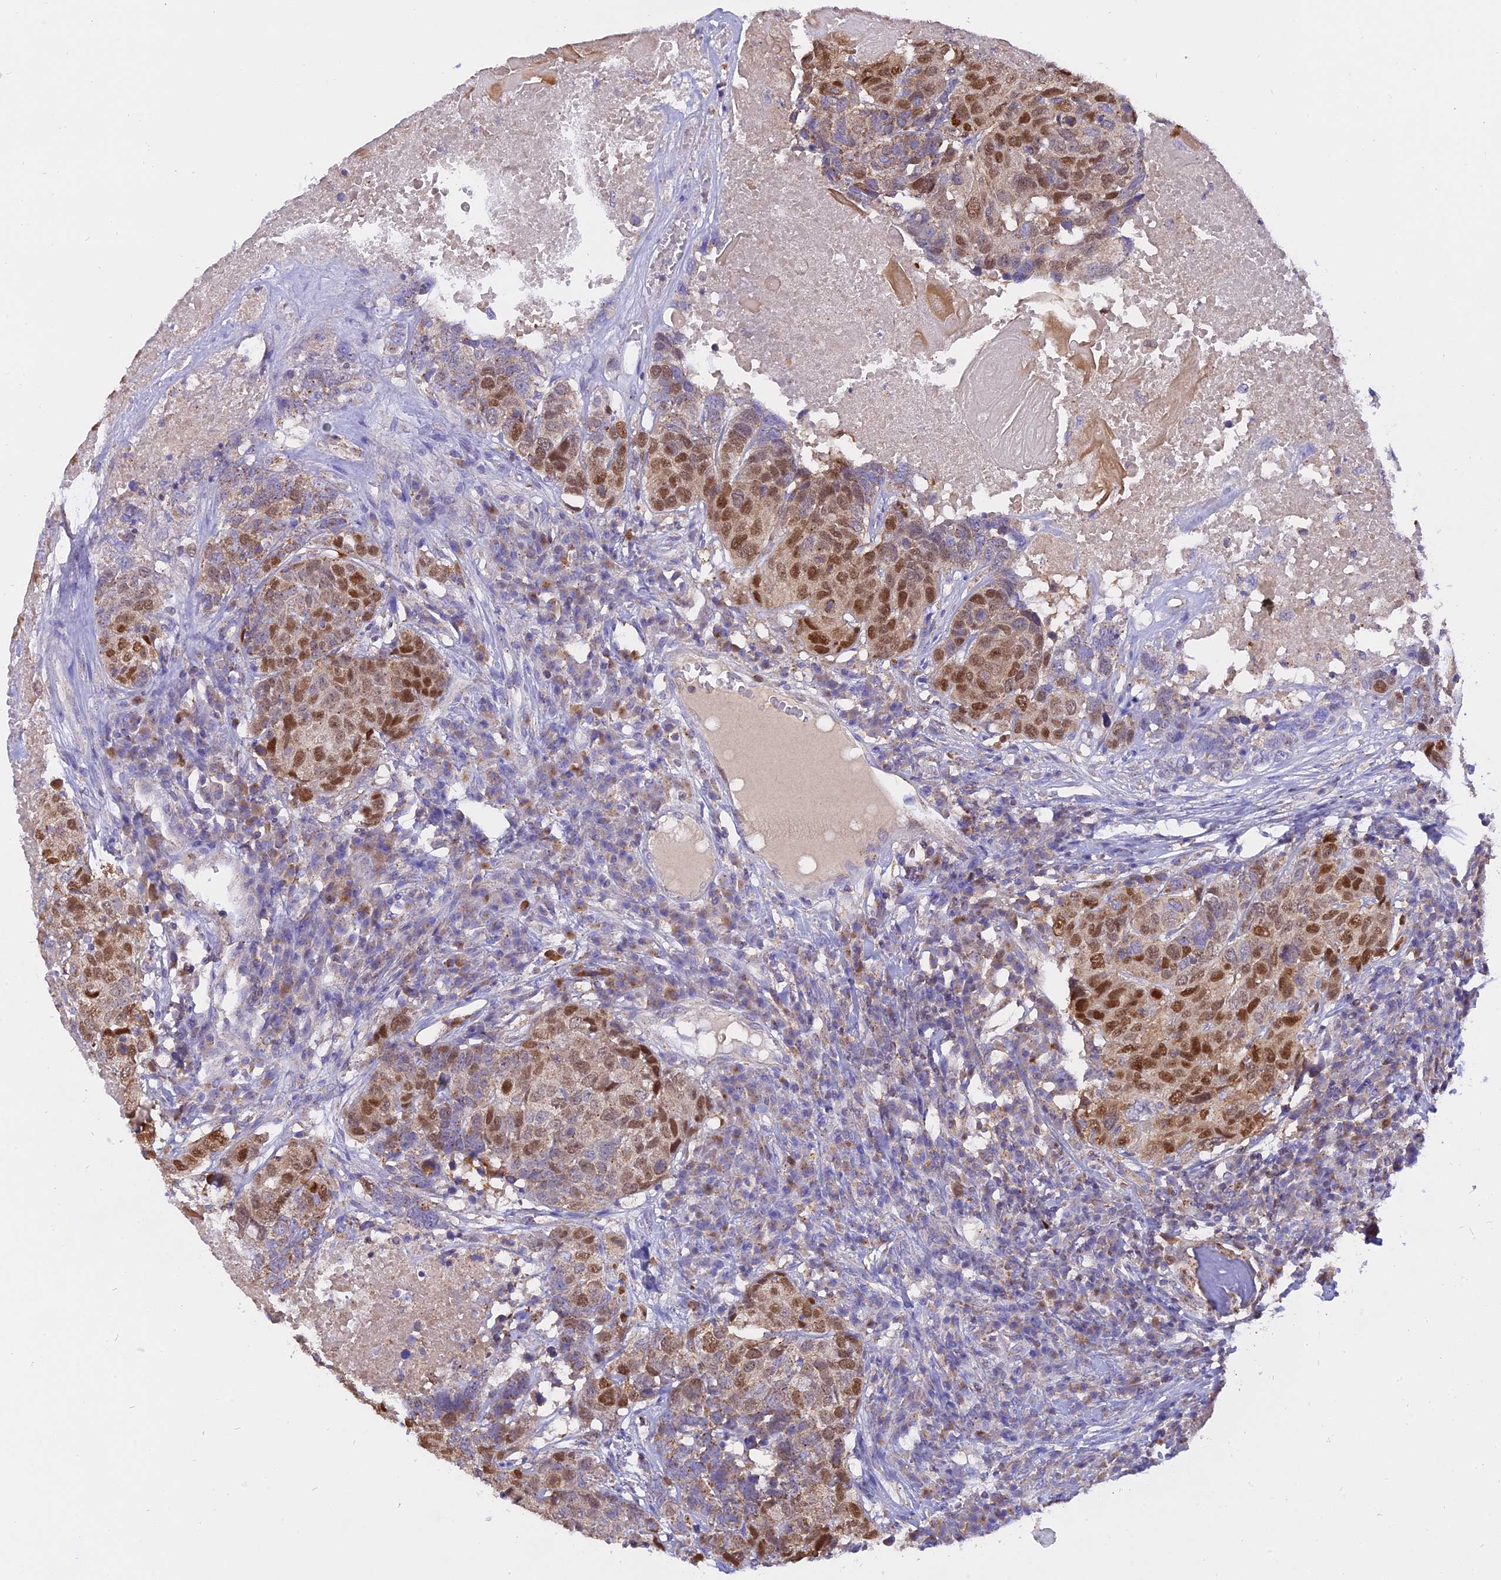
{"staining": {"intensity": "moderate", "quantity": ">75%", "location": "nuclear"}, "tissue": "head and neck cancer", "cell_type": "Tumor cells", "image_type": "cancer", "snomed": [{"axis": "morphology", "description": "Squamous cell carcinoma, NOS"}, {"axis": "topography", "description": "Head-Neck"}], "caption": "Immunohistochemical staining of human squamous cell carcinoma (head and neck) reveals moderate nuclear protein expression in about >75% of tumor cells.", "gene": "CENPV", "patient": {"sex": "male", "age": 66}}